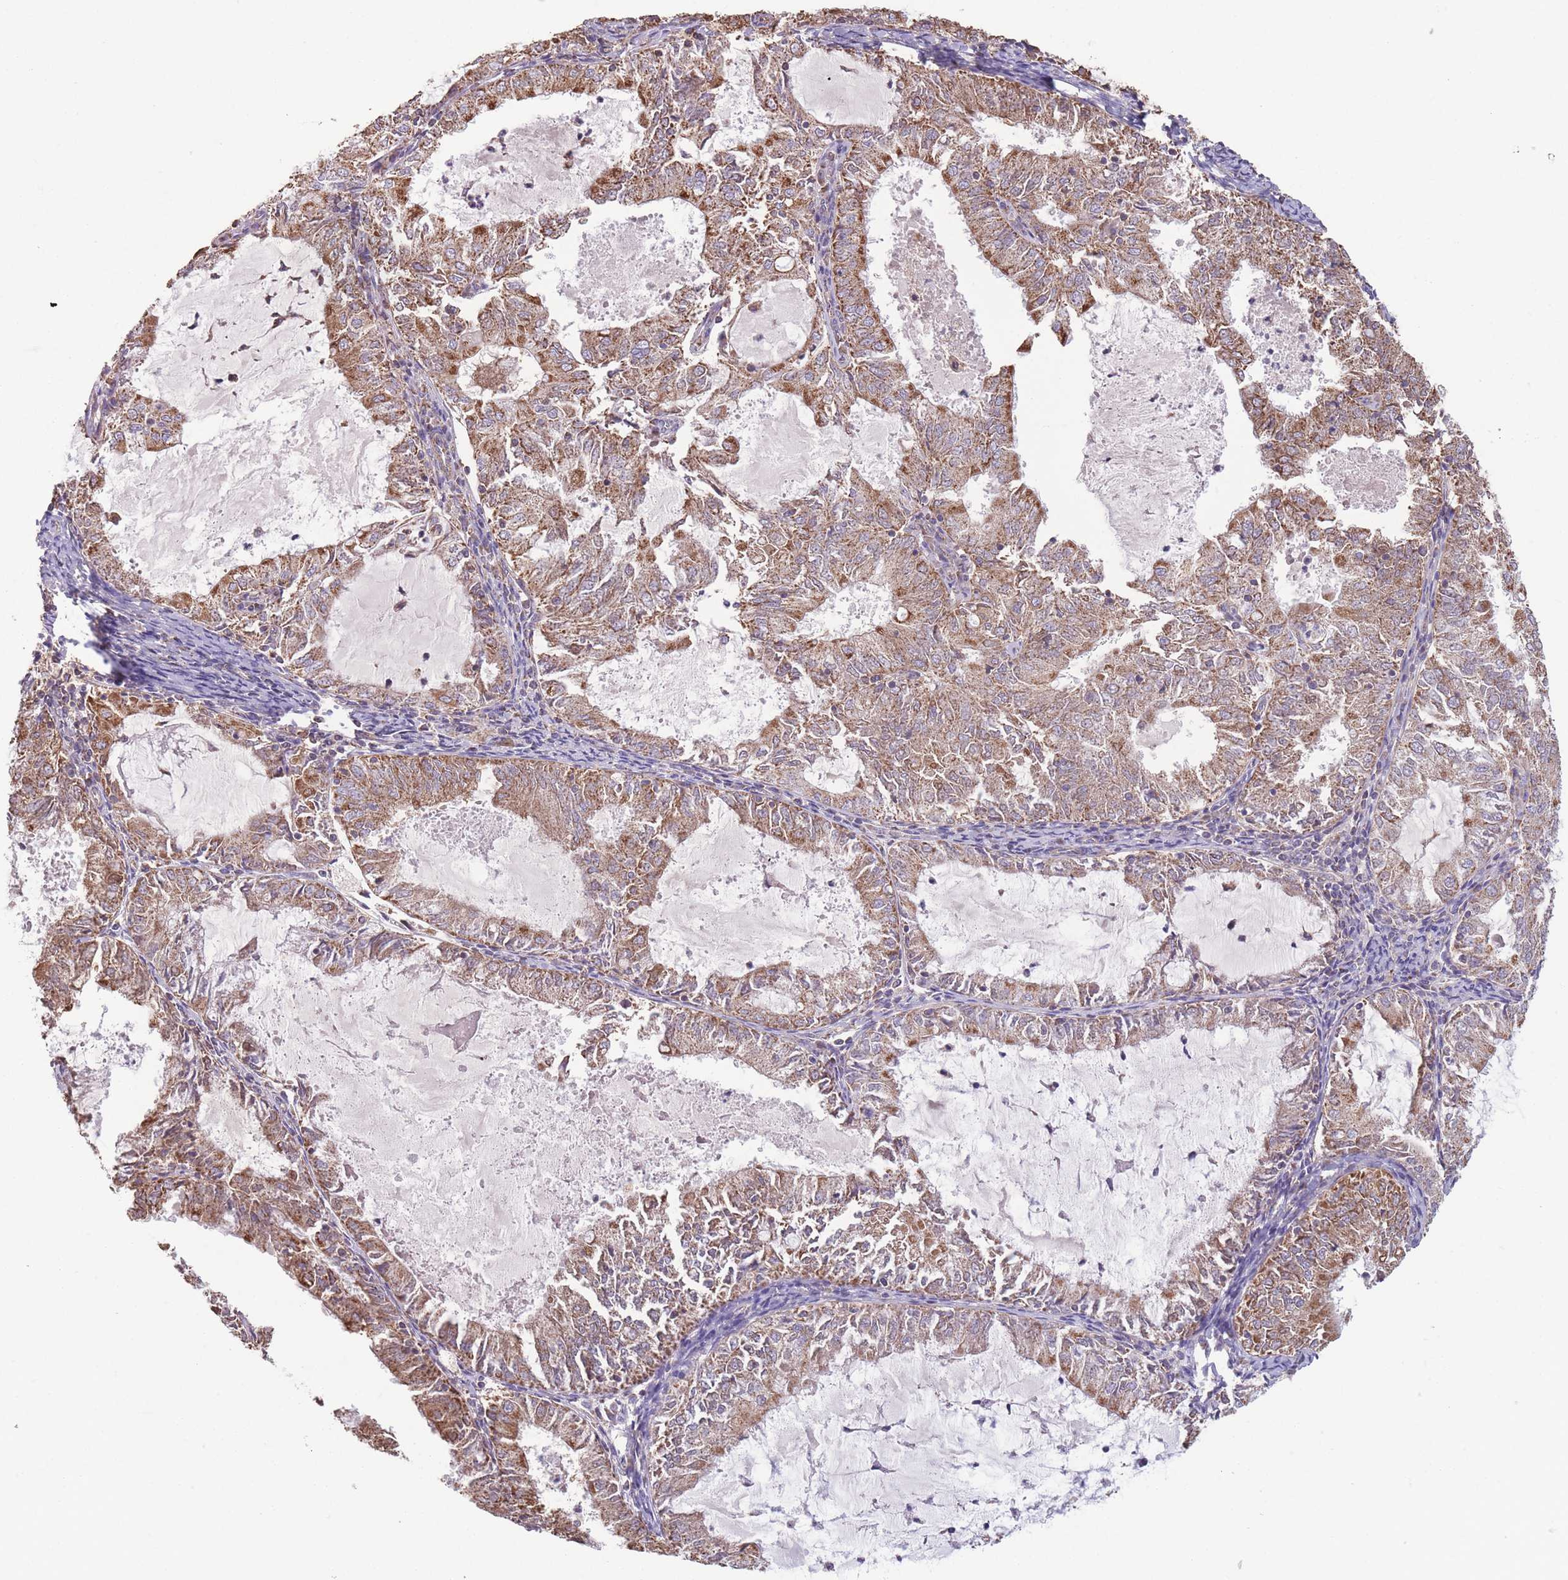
{"staining": {"intensity": "moderate", "quantity": ">75%", "location": "cytoplasmic/membranous"}, "tissue": "endometrial cancer", "cell_type": "Tumor cells", "image_type": "cancer", "snomed": [{"axis": "morphology", "description": "Adenocarcinoma, NOS"}, {"axis": "topography", "description": "Endometrium"}], "caption": "IHC histopathology image of neoplastic tissue: human adenocarcinoma (endometrial) stained using IHC reveals medium levels of moderate protein expression localized specifically in the cytoplasmic/membranous of tumor cells, appearing as a cytoplasmic/membranous brown color.", "gene": "KIF16B", "patient": {"sex": "female", "age": 57}}